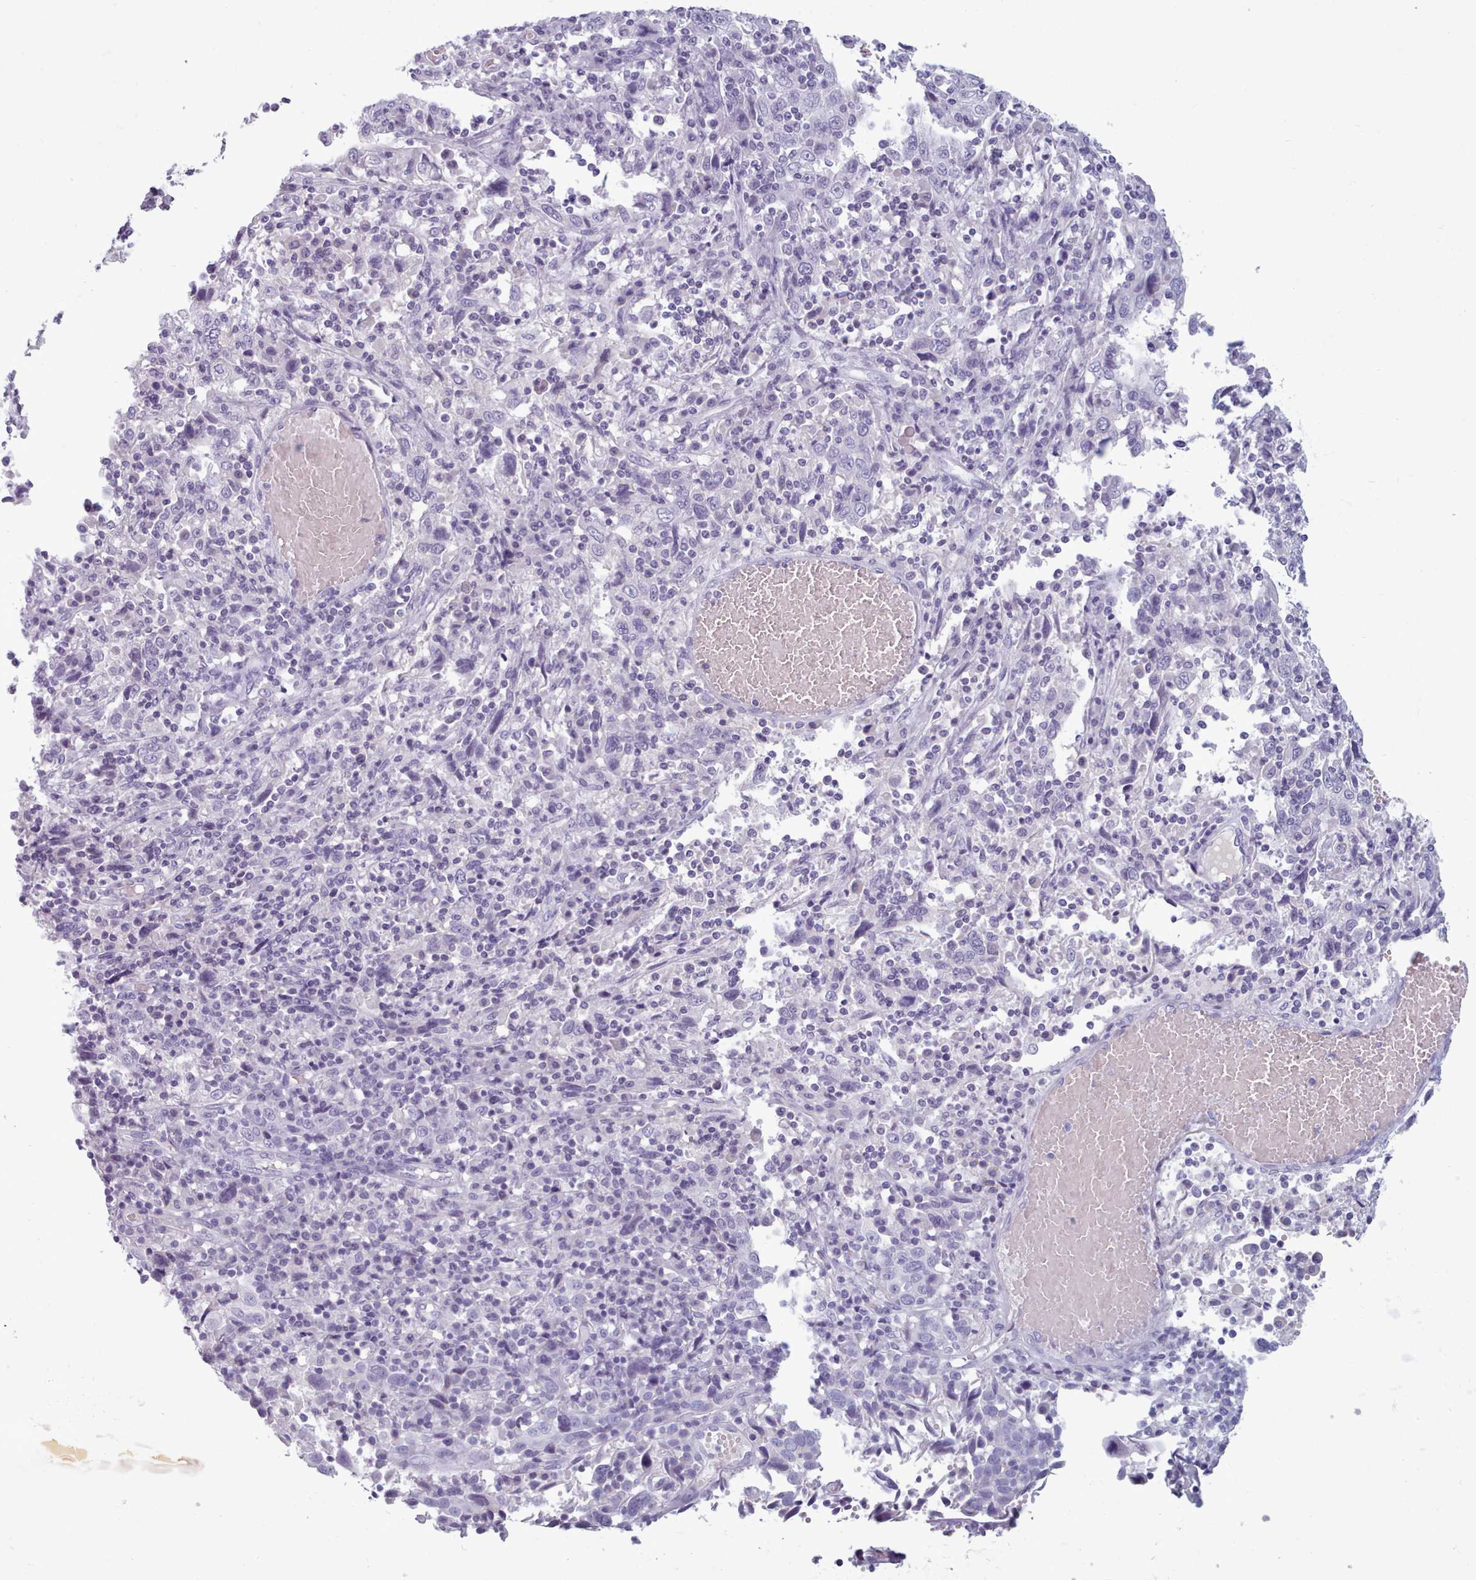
{"staining": {"intensity": "negative", "quantity": "none", "location": "none"}, "tissue": "cervical cancer", "cell_type": "Tumor cells", "image_type": "cancer", "snomed": [{"axis": "morphology", "description": "Squamous cell carcinoma, NOS"}, {"axis": "topography", "description": "Cervix"}], "caption": "Immunohistochemical staining of cervical cancer displays no significant staining in tumor cells. The staining was performed using DAB to visualize the protein expression in brown, while the nuclei were stained in blue with hematoxylin (Magnification: 20x).", "gene": "ZNF43", "patient": {"sex": "female", "age": 46}}